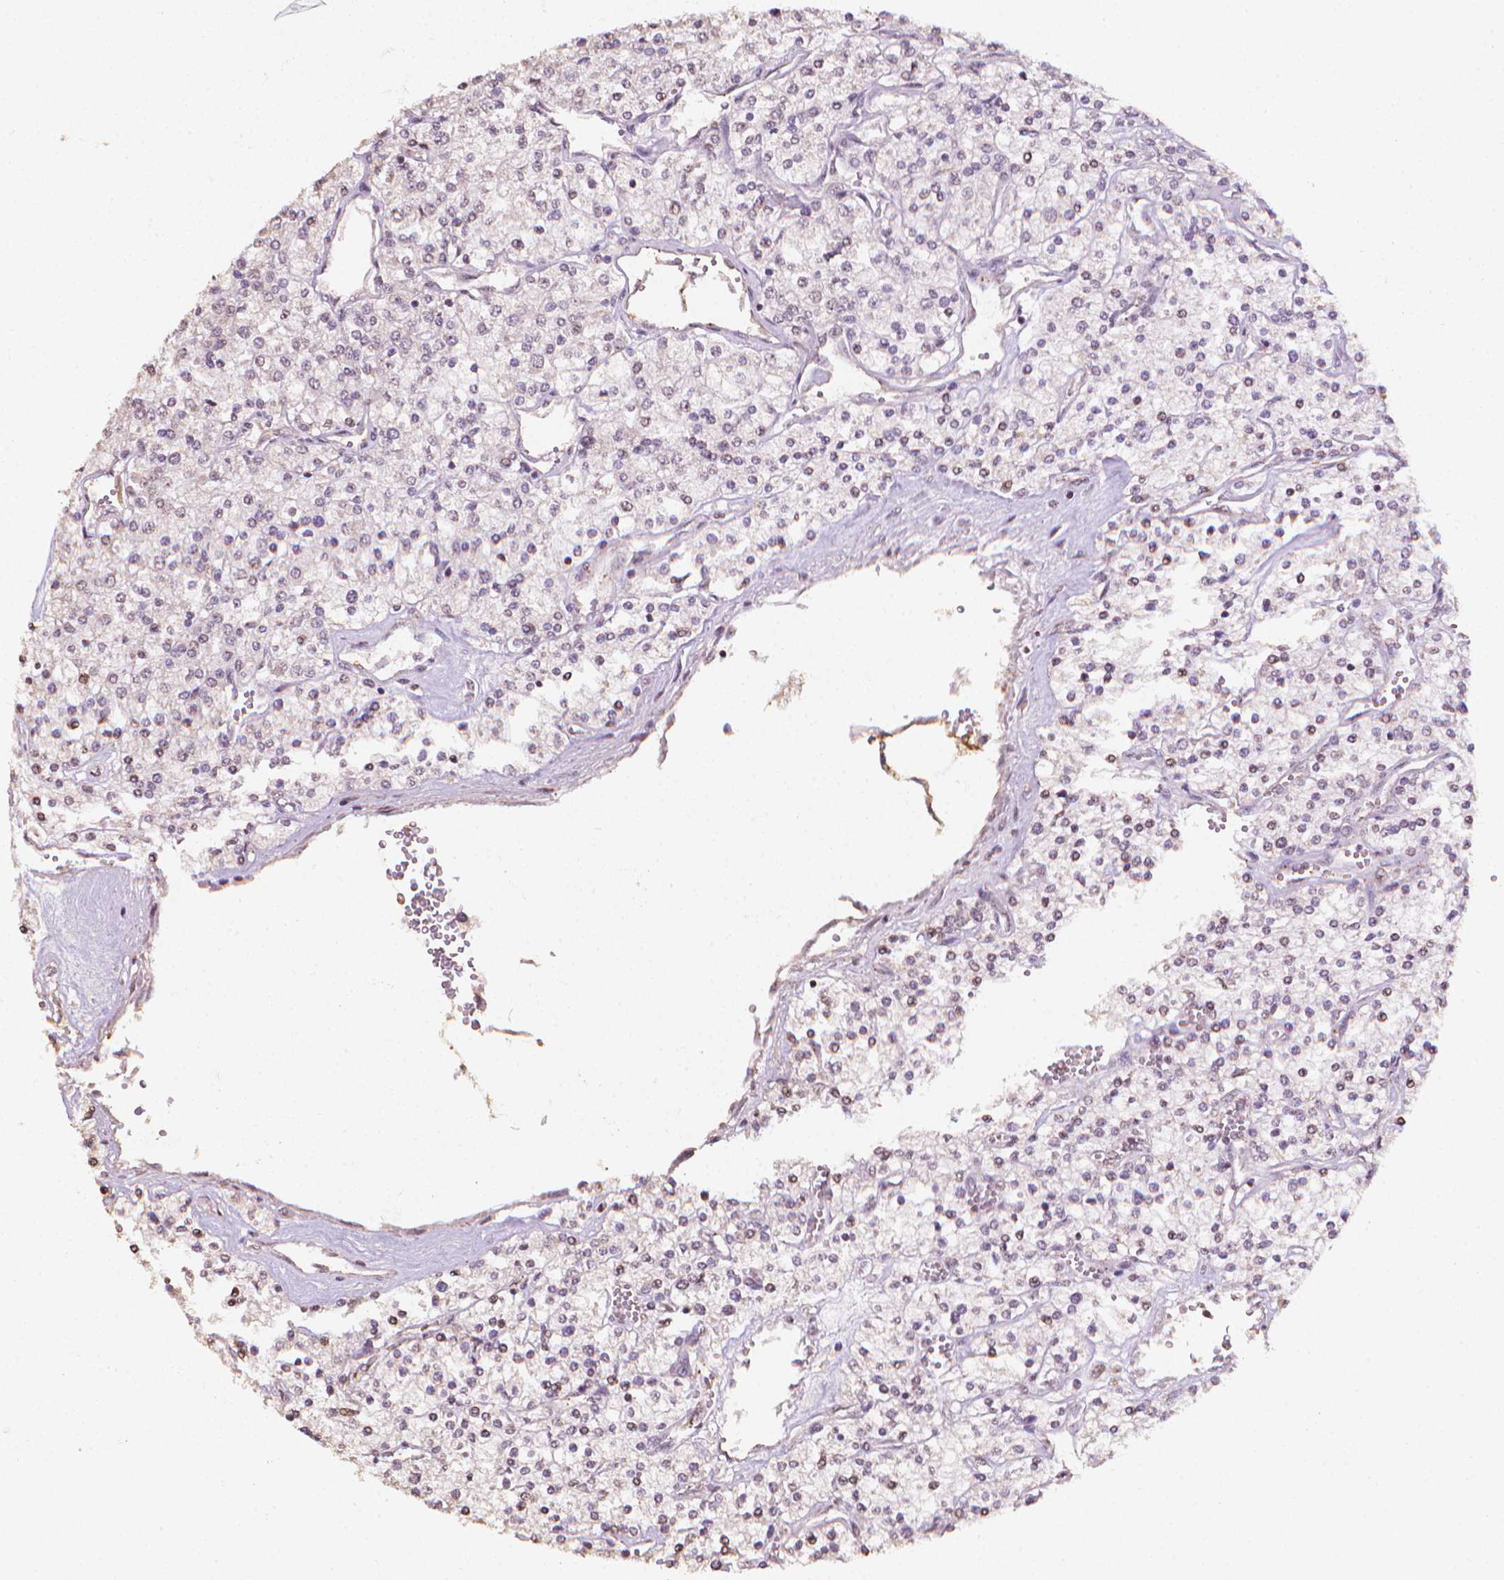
{"staining": {"intensity": "negative", "quantity": "none", "location": "none"}, "tissue": "renal cancer", "cell_type": "Tumor cells", "image_type": "cancer", "snomed": [{"axis": "morphology", "description": "Adenocarcinoma, NOS"}, {"axis": "topography", "description": "Kidney"}], "caption": "Immunohistochemical staining of renal cancer (adenocarcinoma) displays no significant positivity in tumor cells. Nuclei are stained in blue.", "gene": "DCN", "patient": {"sex": "male", "age": 80}}